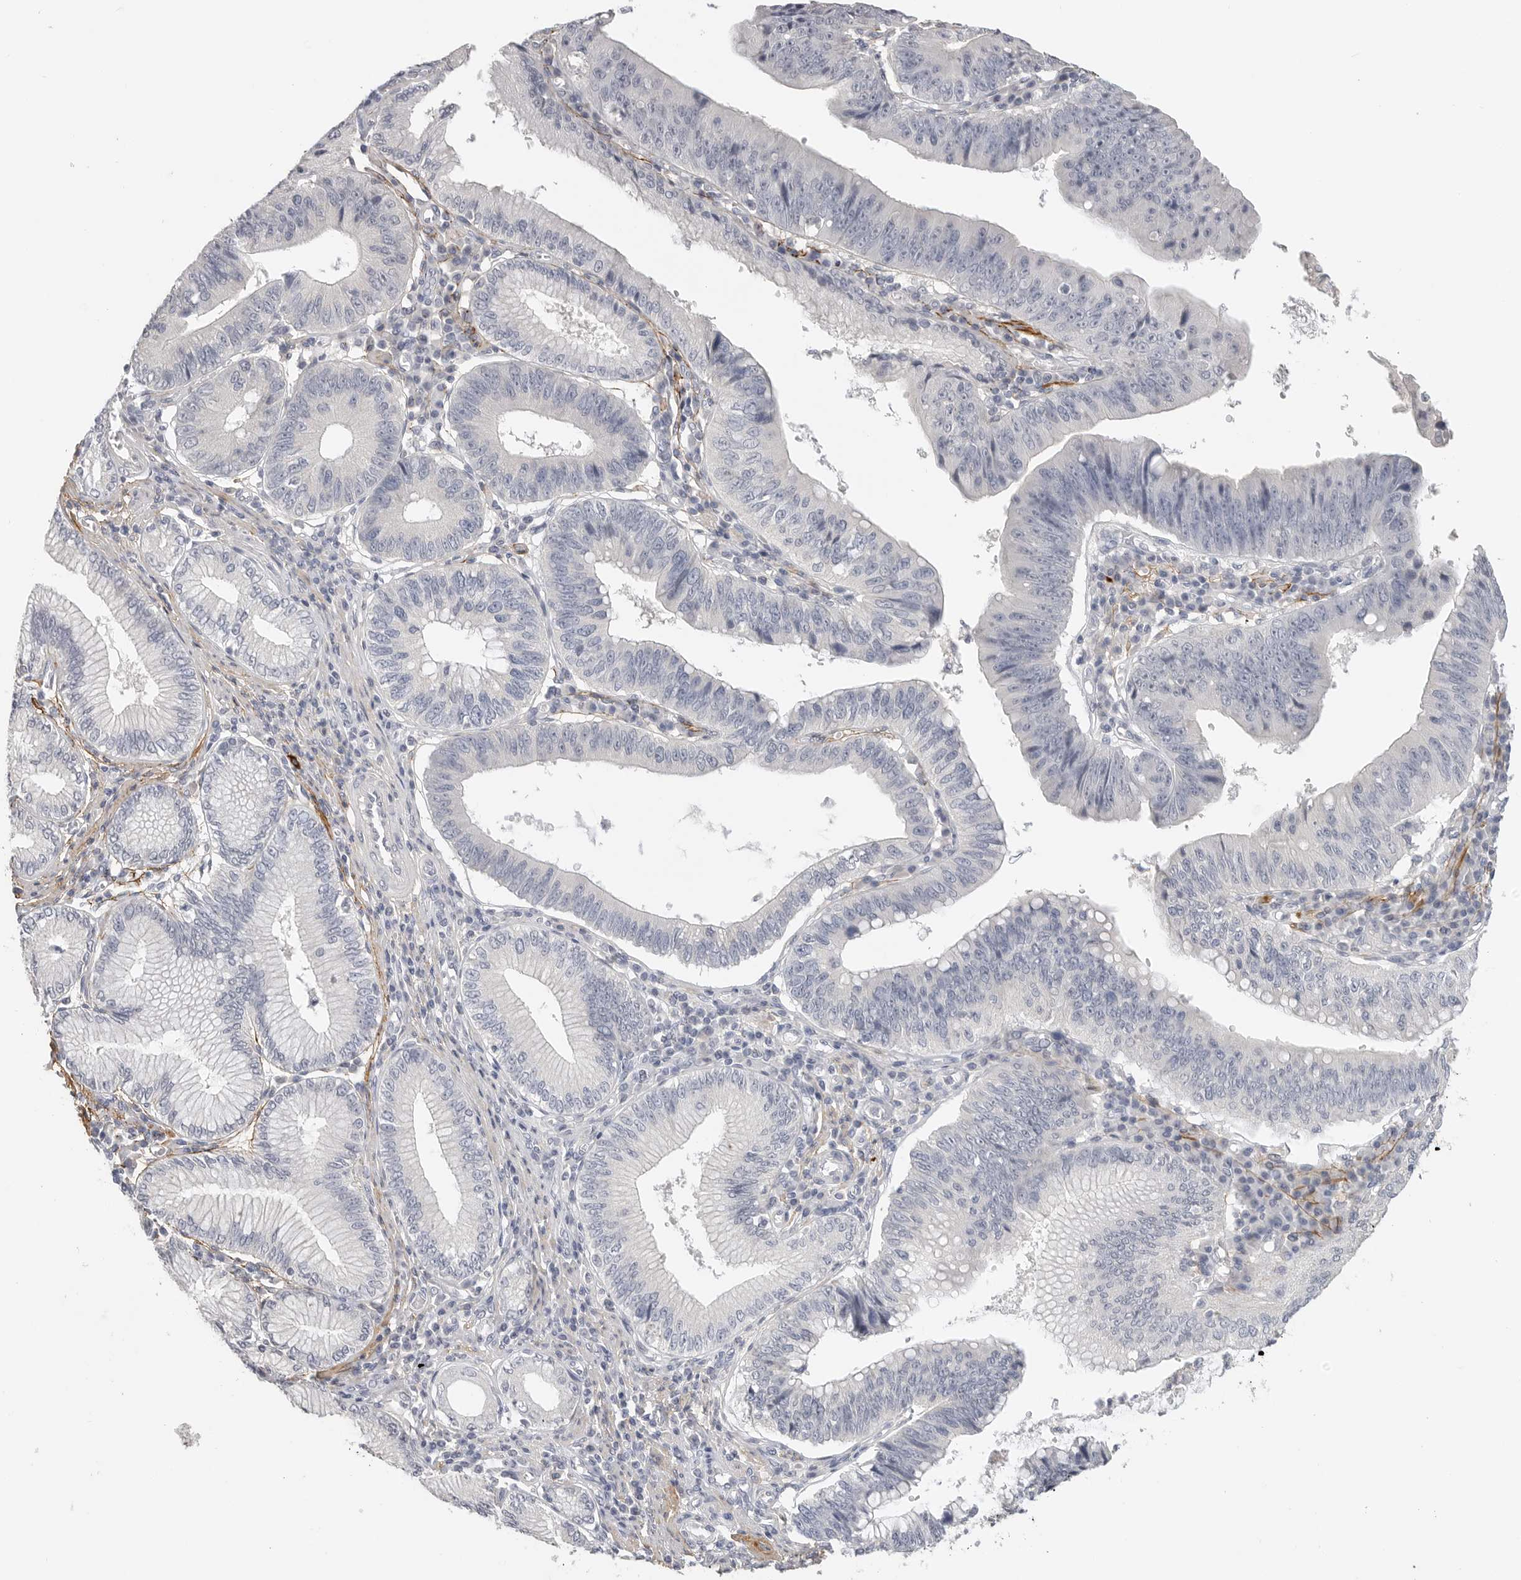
{"staining": {"intensity": "negative", "quantity": "none", "location": "none"}, "tissue": "stomach cancer", "cell_type": "Tumor cells", "image_type": "cancer", "snomed": [{"axis": "morphology", "description": "Adenocarcinoma, NOS"}, {"axis": "topography", "description": "Stomach"}], "caption": "This is an immunohistochemistry photomicrograph of human stomach cancer. There is no expression in tumor cells.", "gene": "FBN2", "patient": {"sex": "male", "age": 59}}